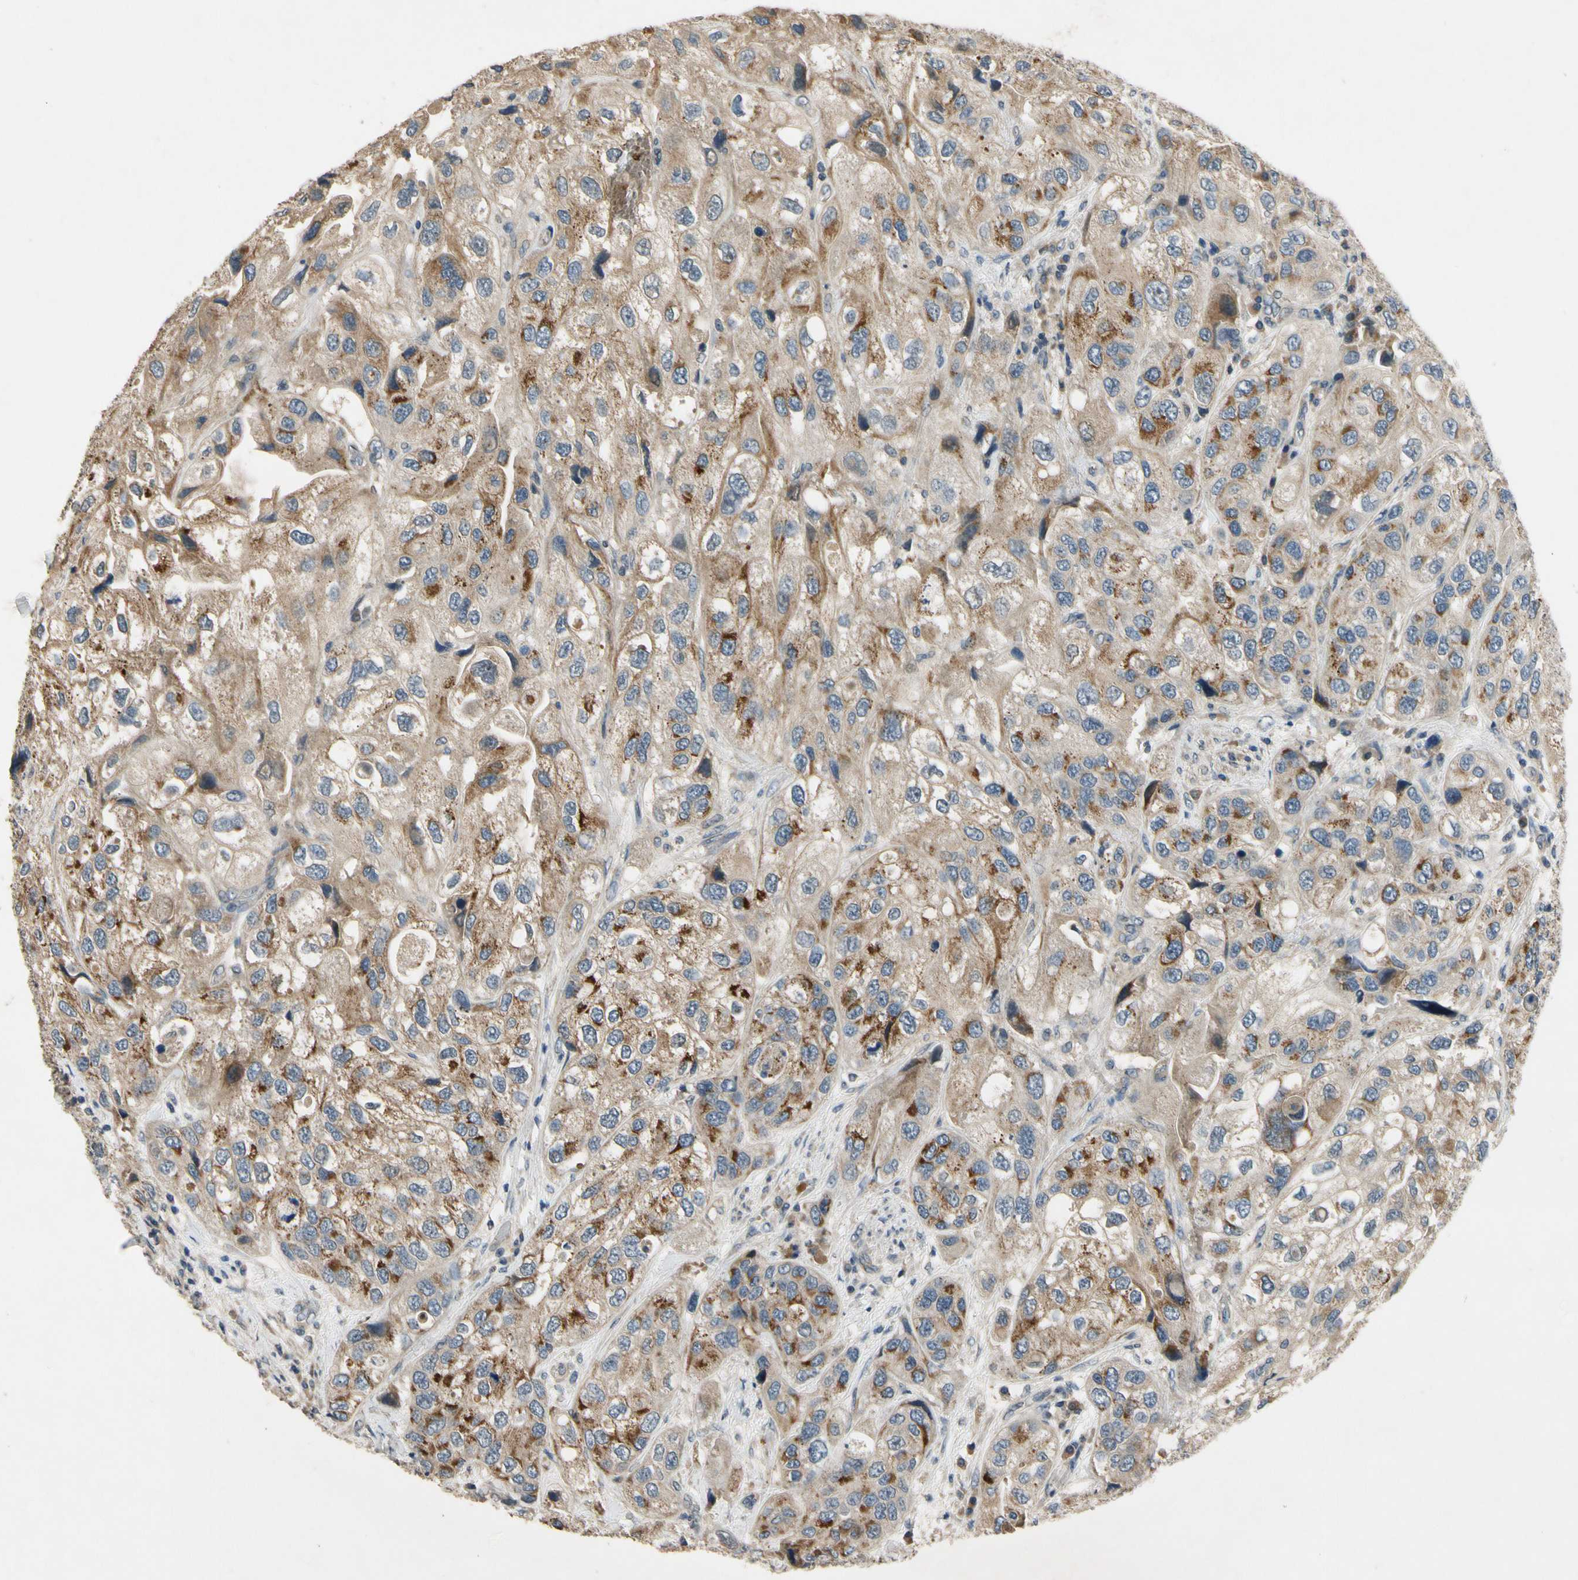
{"staining": {"intensity": "moderate", "quantity": "25%-75%", "location": "cytoplasmic/membranous"}, "tissue": "urothelial cancer", "cell_type": "Tumor cells", "image_type": "cancer", "snomed": [{"axis": "morphology", "description": "Urothelial carcinoma, High grade"}, {"axis": "topography", "description": "Urinary bladder"}], "caption": "Moderate cytoplasmic/membranous positivity is appreciated in approximately 25%-75% of tumor cells in urothelial cancer.", "gene": "ALKBH3", "patient": {"sex": "female", "age": 64}}